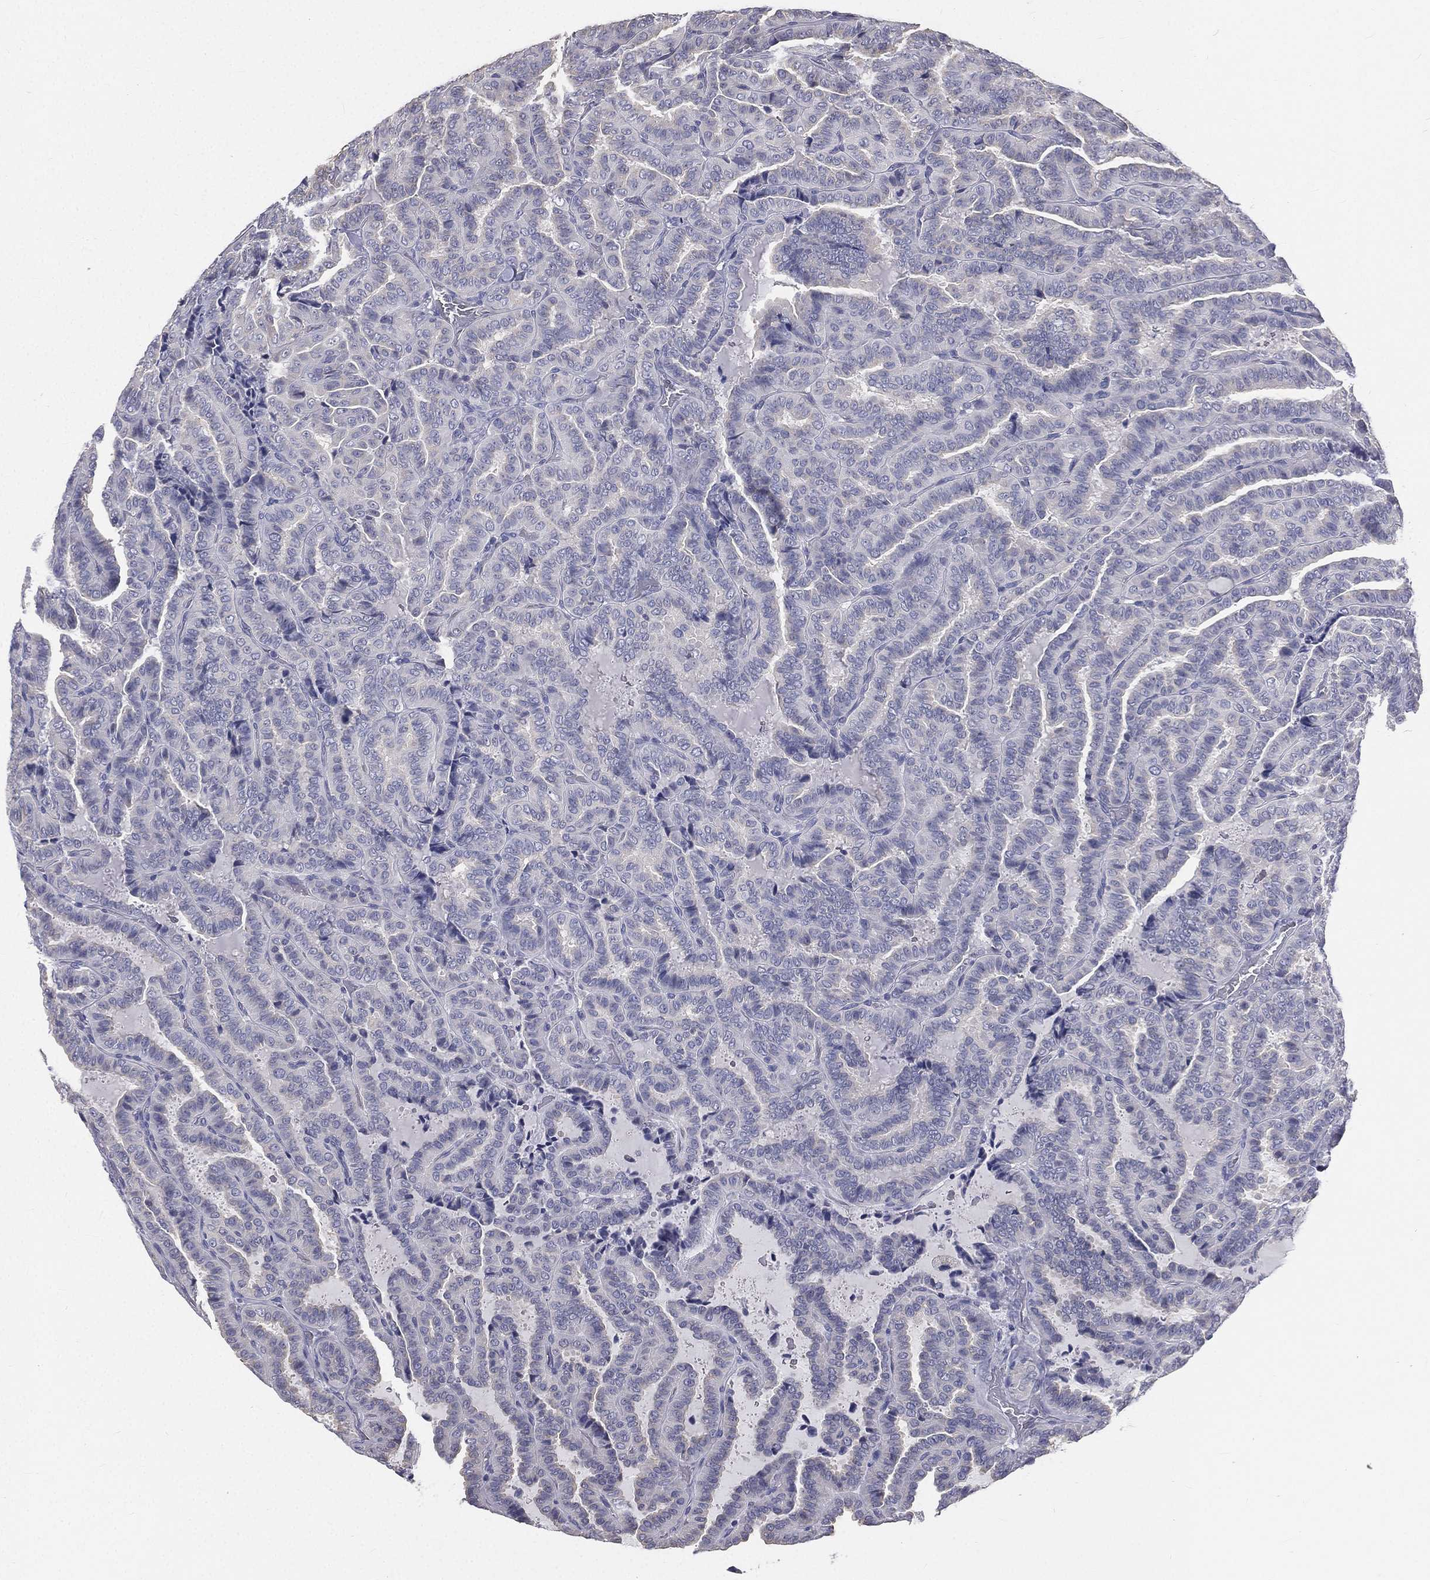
{"staining": {"intensity": "negative", "quantity": "none", "location": "none"}, "tissue": "thyroid cancer", "cell_type": "Tumor cells", "image_type": "cancer", "snomed": [{"axis": "morphology", "description": "Papillary adenocarcinoma, NOS"}, {"axis": "topography", "description": "Thyroid gland"}], "caption": "A histopathology image of human thyroid cancer (papillary adenocarcinoma) is negative for staining in tumor cells.", "gene": "MUC13", "patient": {"sex": "female", "age": 39}}